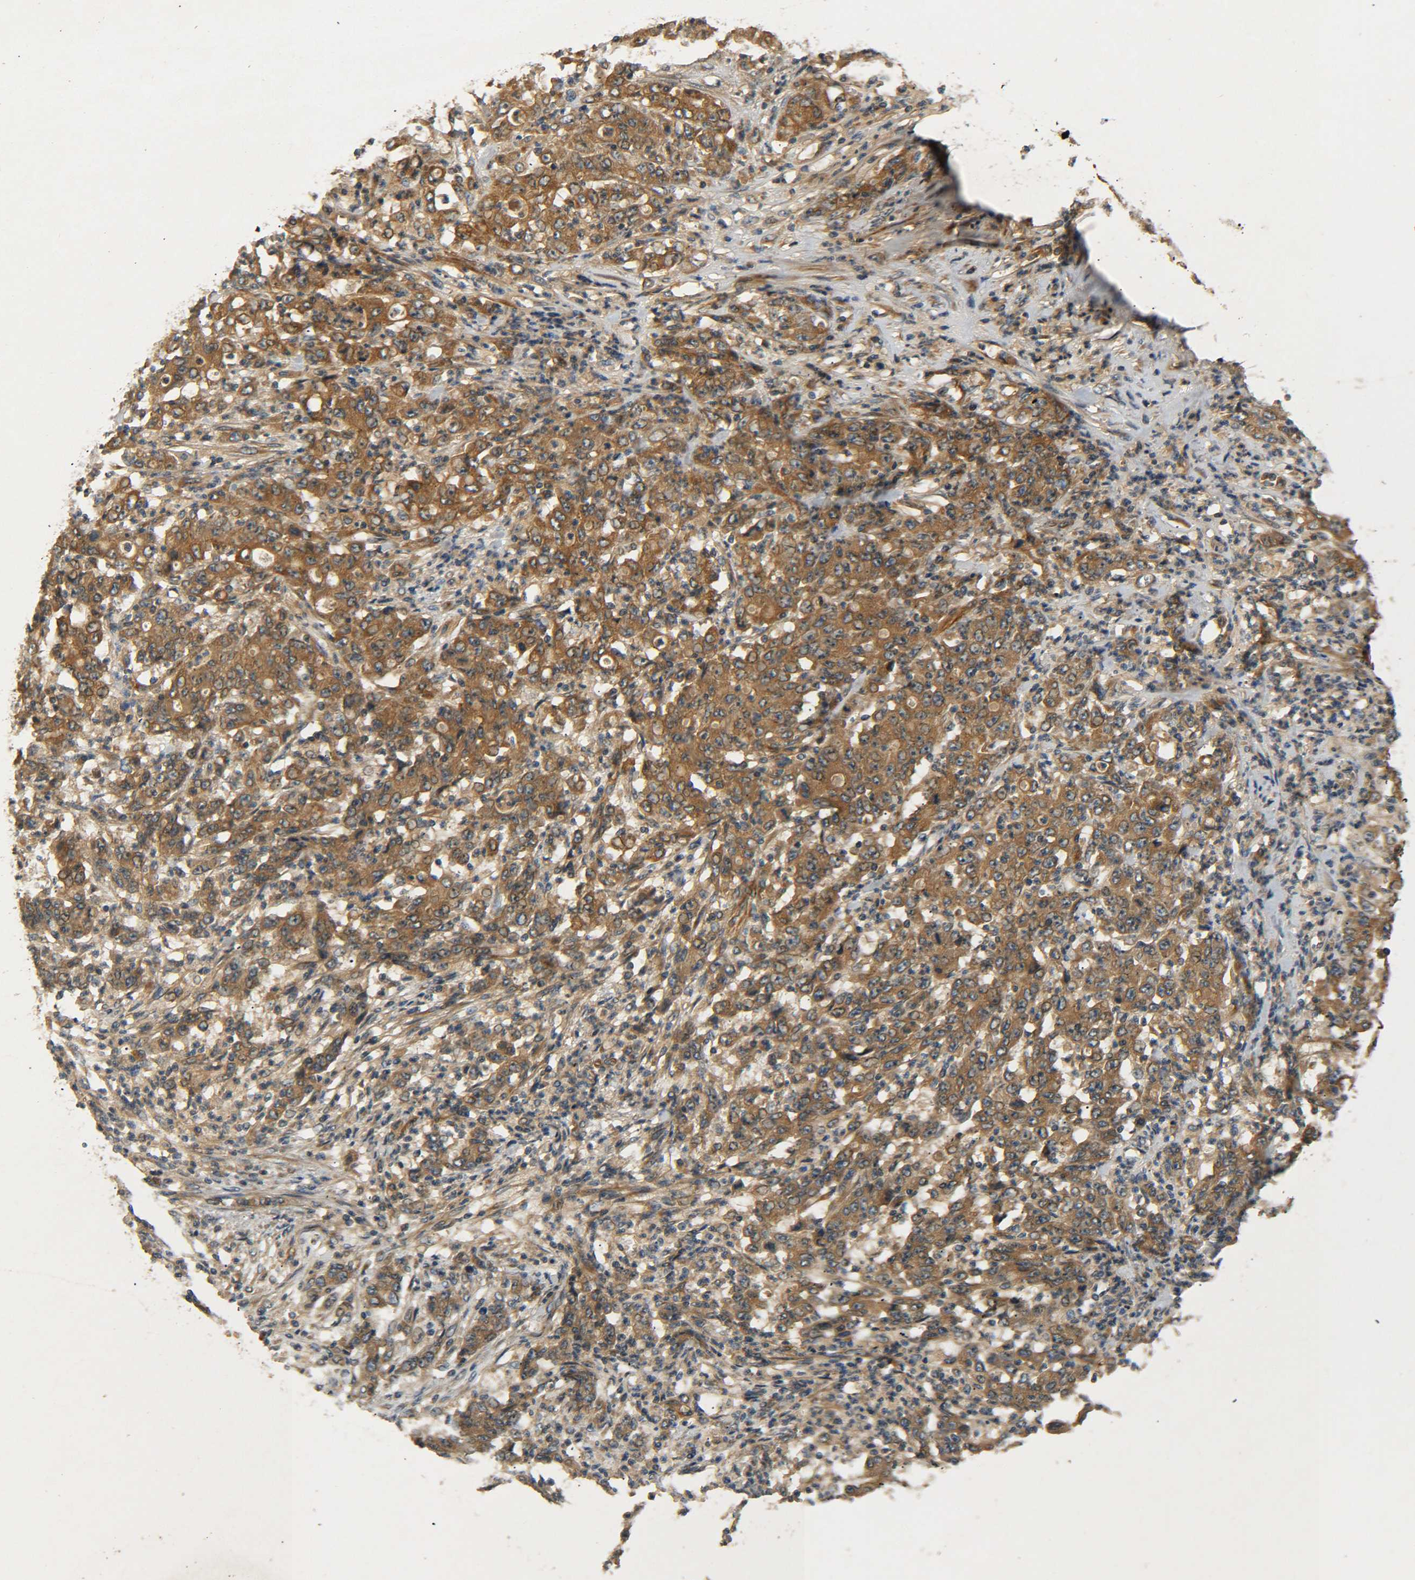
{"staining": {"intensity": "strong", "quantity": ">75%", "location": "cytoplasmic/membranous"}, "tissue": "stomach cancer", "cell_type": "Tumor cells", "image_type": "cancer", "snomed": [{"axis": "morphology", "description": "Adenocarcinoma, NOS"}, {"axis": "topography", "description": "Stomach, lower"}], "caption": "Strong cytoplasmic/membranous positivity is appreciated in about >75% of tumor cells in adenocarcinoma (stomach).", "gene": "LRCH3", "patient": {"sex": "female", "age": 71}}